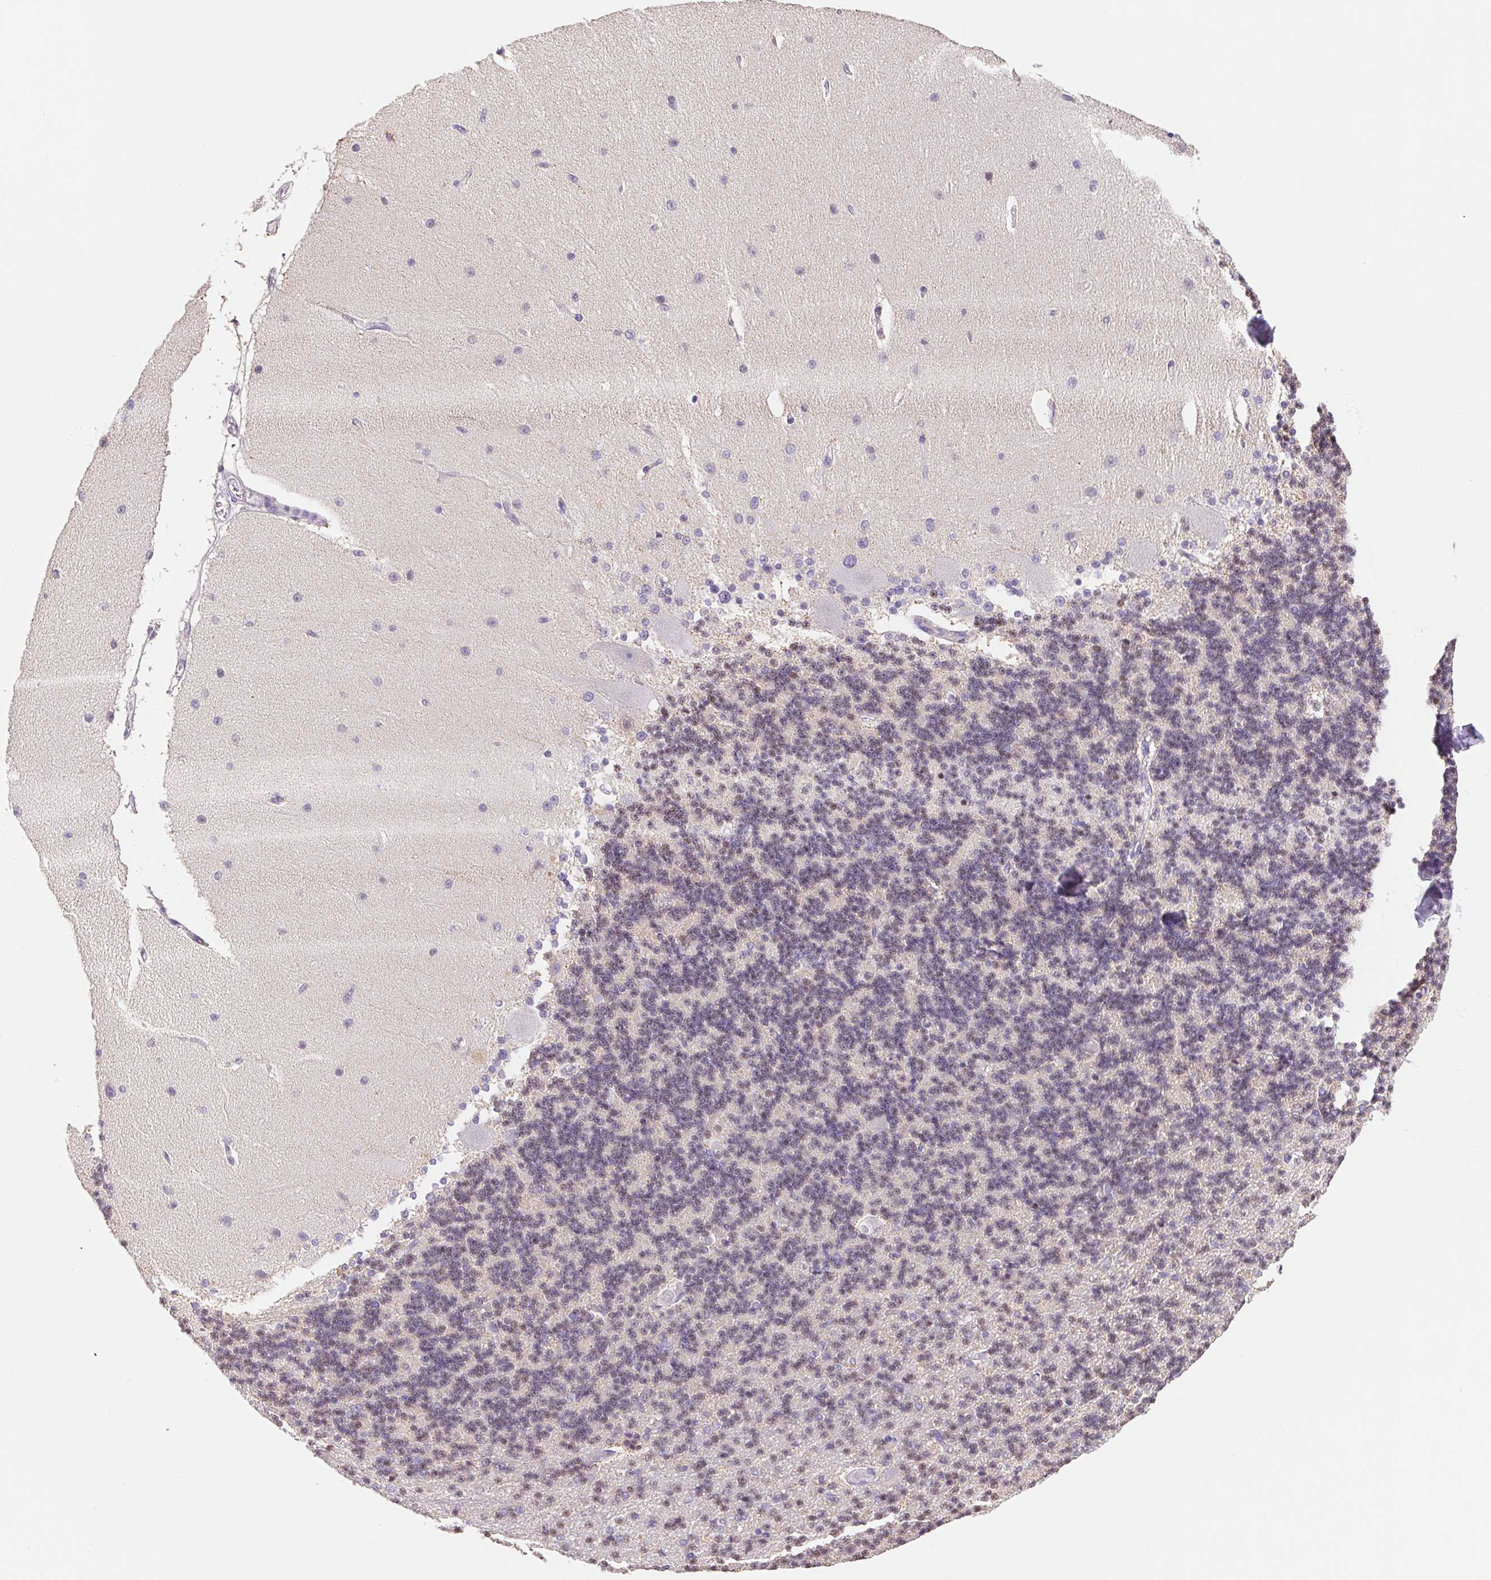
{"staining": {"intensity": "moderate", "quantity": "25%-75%", "location": "nuclear"}, "tissue": "cerebellum", "cell_type": "Cells in granular layer", "image_type": "normal", "snomed": [{"axis": "morphology", "description": "Normal tissue, NOS"}, {"axis": "topography", "description": "Cerebellum"}], "caption": "Immunohistochemistry (DAB) staining of normal cerebellum shows moderate nuclear protein staining in approximately 25%-75% of cells in granular layer. (DAB (3,3'-diaminobenzidine) = brown stain, brightfield microscopy at high magnification).", "gene": "FKBP6", "patient": {"sex": "female", "age": 54}}